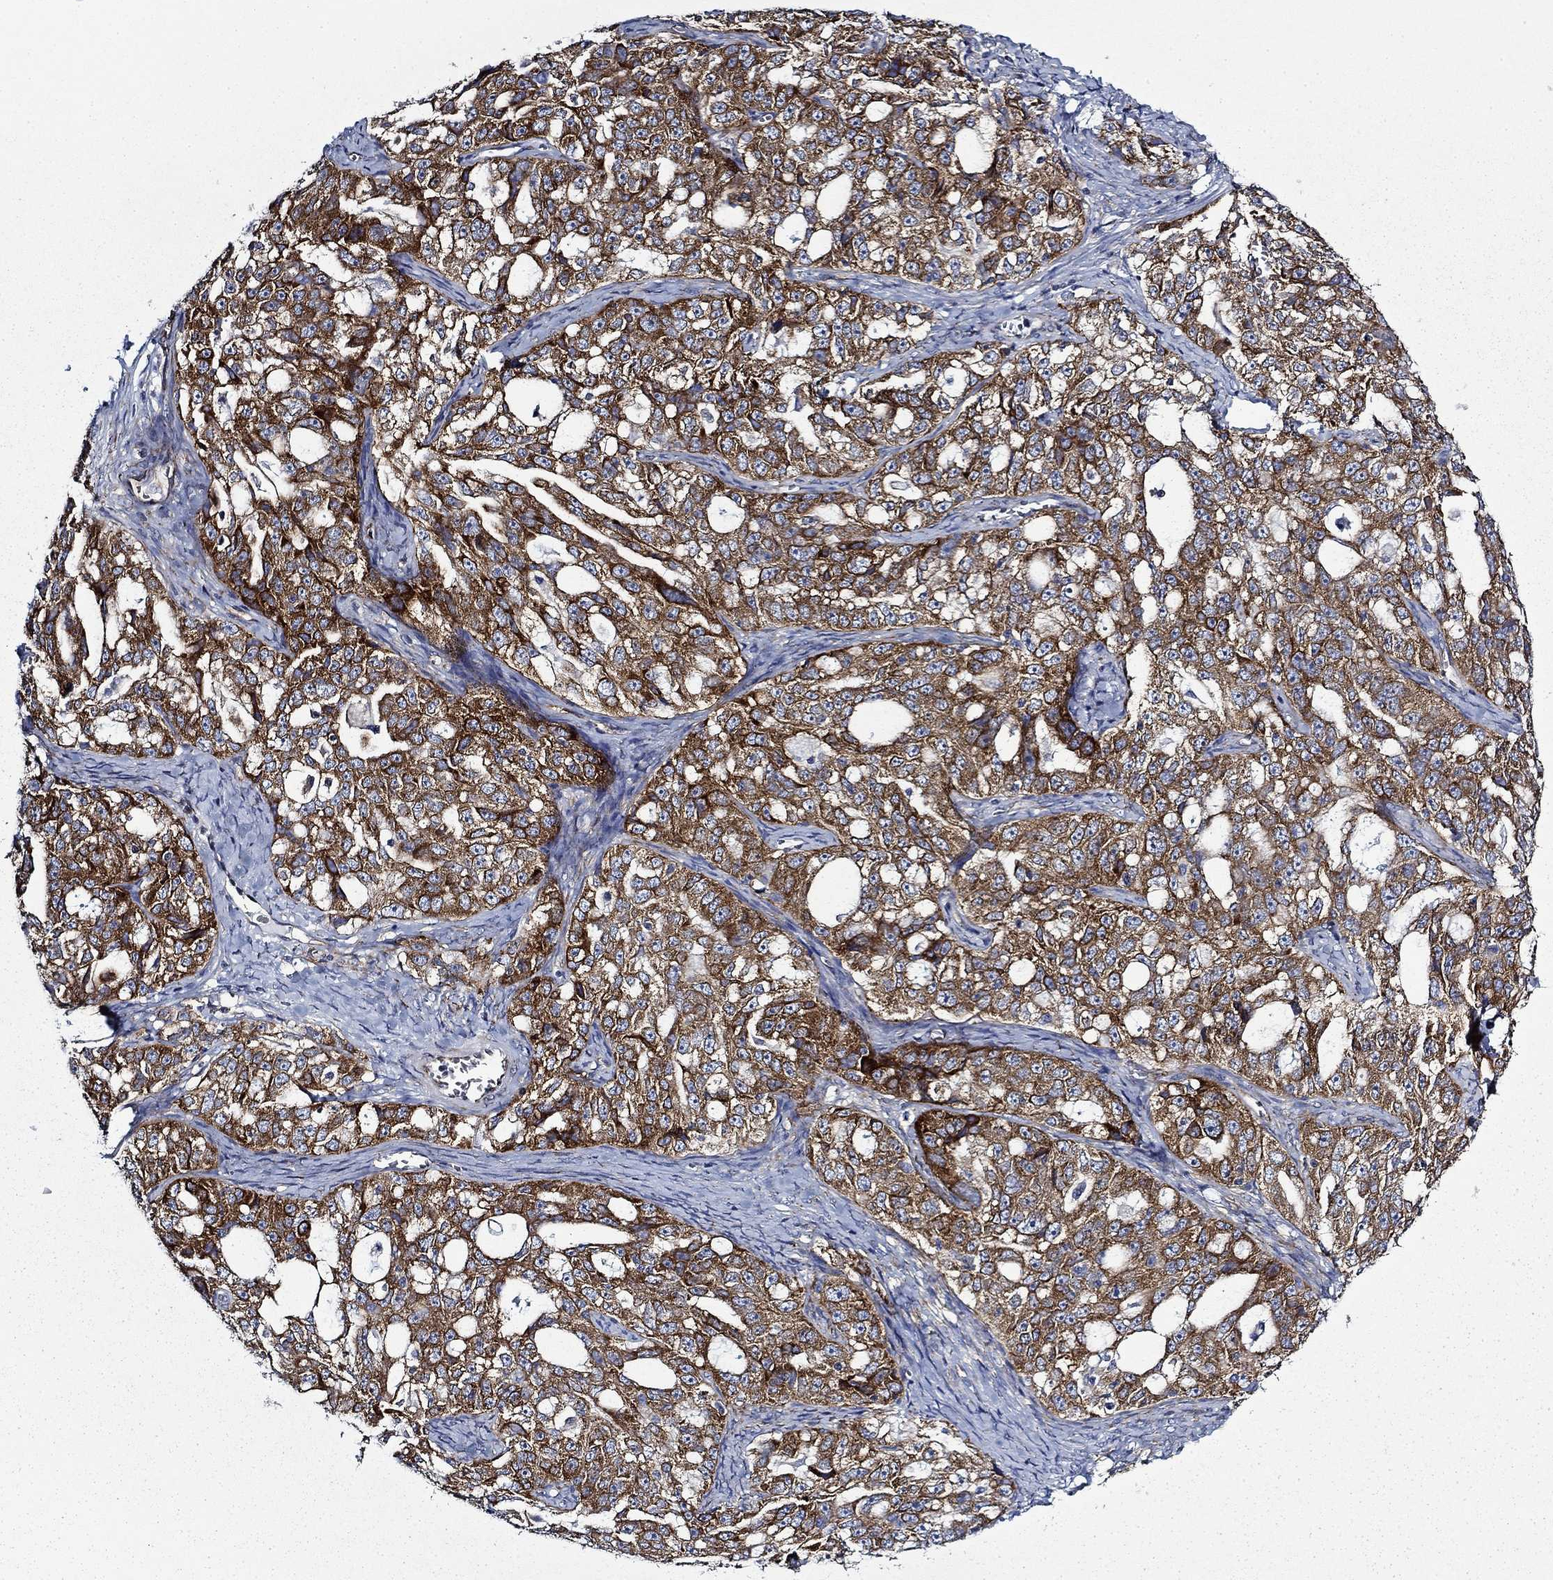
{"staining": {"intensity": "strong", "quantity": ">75%", "location": "cytoplasmic/membranous"}, "tissue": "ovarian cancer", "cell_type": "Tumor cells", "image_type": "cancer", "snomed": [{"axis": "morphology", "description": "Cystadenocarcinoma, serous, NOS"}, {"axis": "topography", "description": "Ovary"}], "caption": "Approximately >75% of tumor cells in human ovarian cancer (serous cystadenocarcinoma) demonstrate strong cytoplasmic/membranous protein staining as visualized by brown immunohistochemical staining.", "gene": "FXR1", "patient": {"sex": "female", "age": 51}}